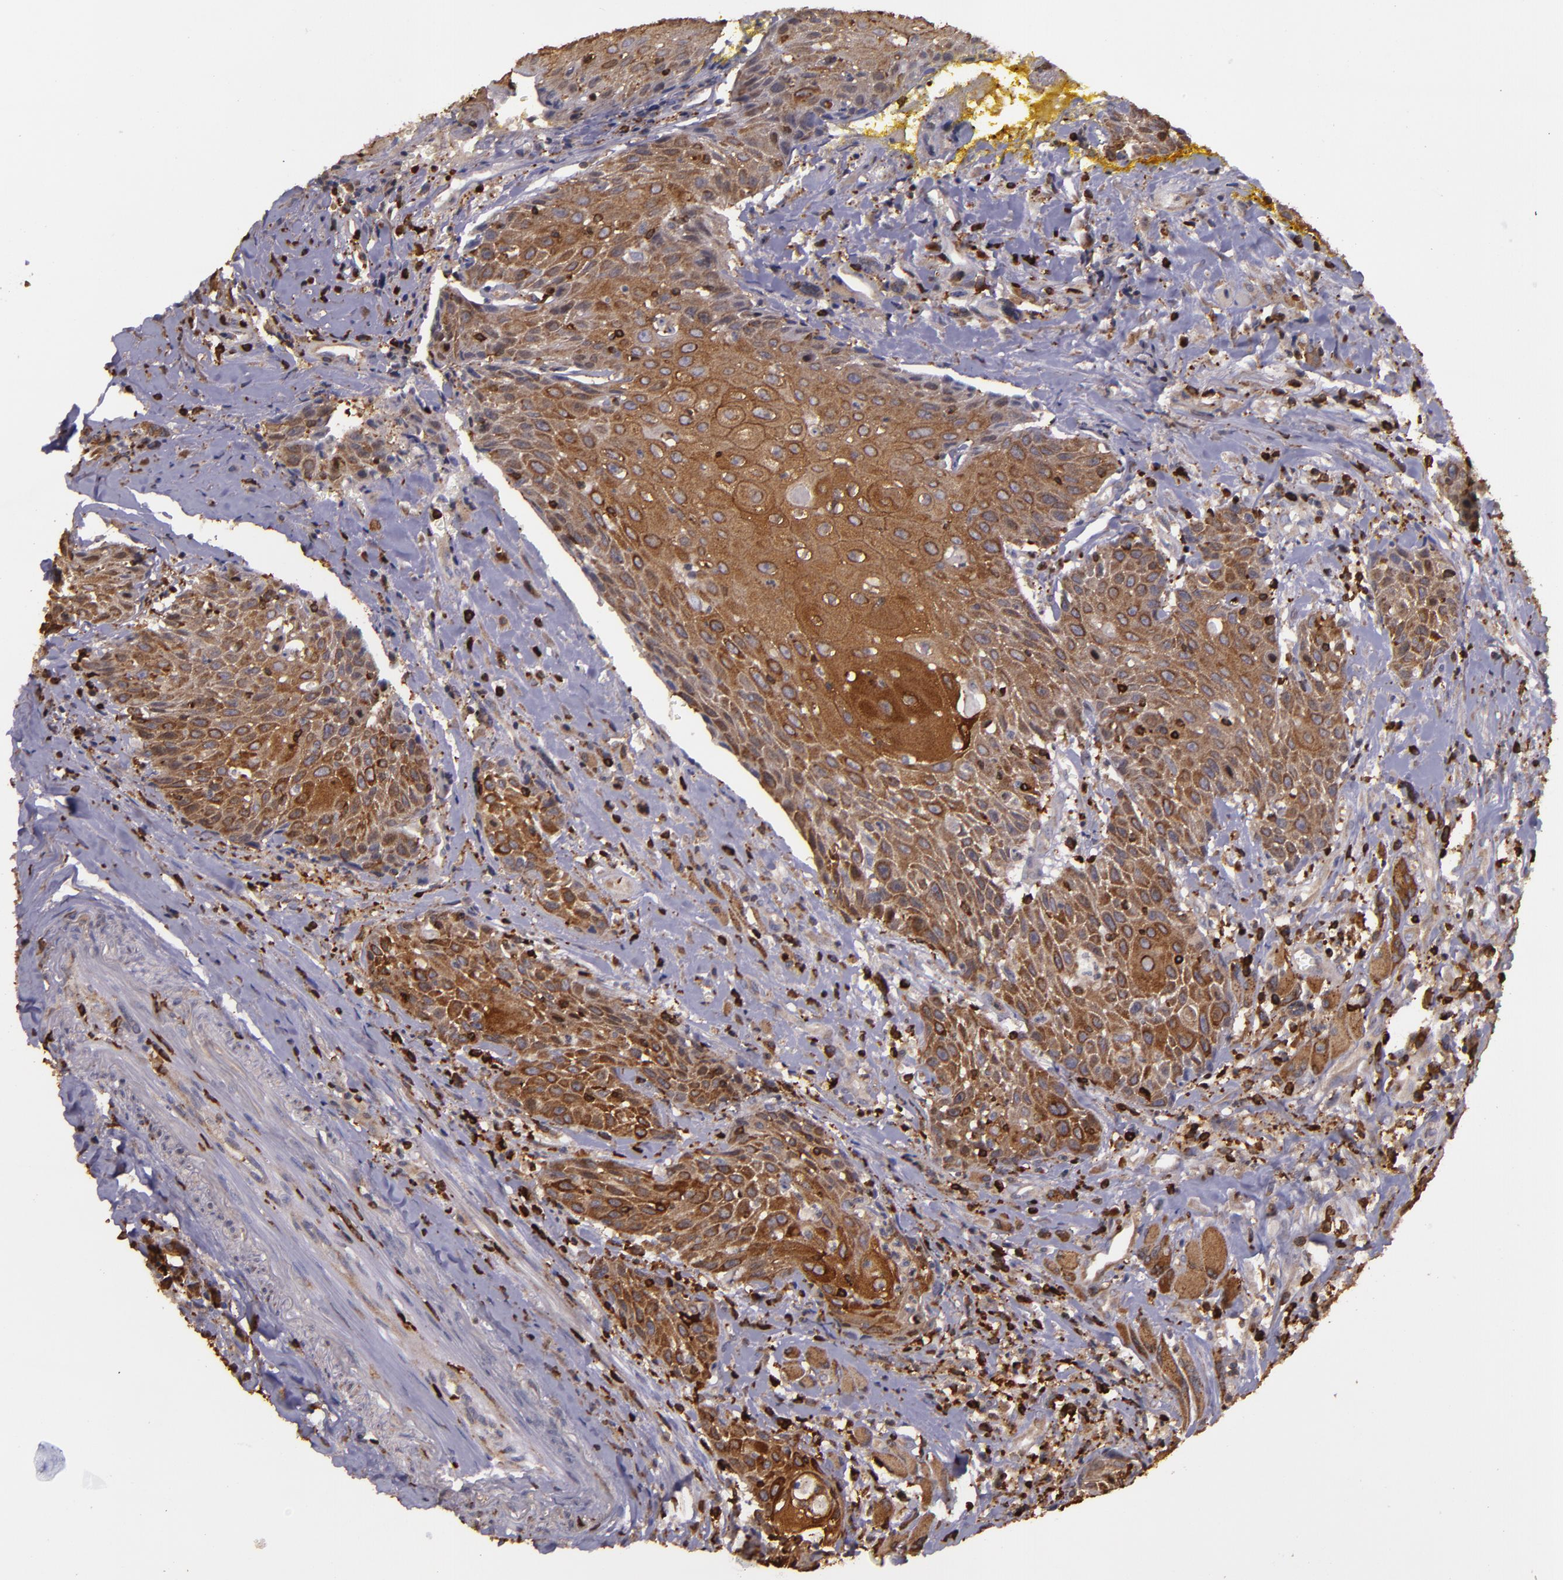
{"staining": {"intensity": "strong", "quantity": ">75%", "location": "cytoplasmic/membranous"}, "tissue": "head and neck cancer", "cell_type": "Tumor cells", "image_type": "cancer", "snomed": [{"axis": "morphology", "description": "Squamous cell carcinoma, NOS"}, {"axis": "topography", "description": "Oral tissue"}, {"axis": "topography", "description": "Head-Neck"}], "caption": "Protein expression analysis of squamous cell carcinoma (head and neck) exhibits strong cytoplasmic/membranous staining in about >75% of tumor cells. Using DAB (brown) and hematoxylin (blue) stains, captured at high magnification using brightfield microscopy.", "gene": "SLC9A3R1", "patient": {"sex": "female", "age": 82}}